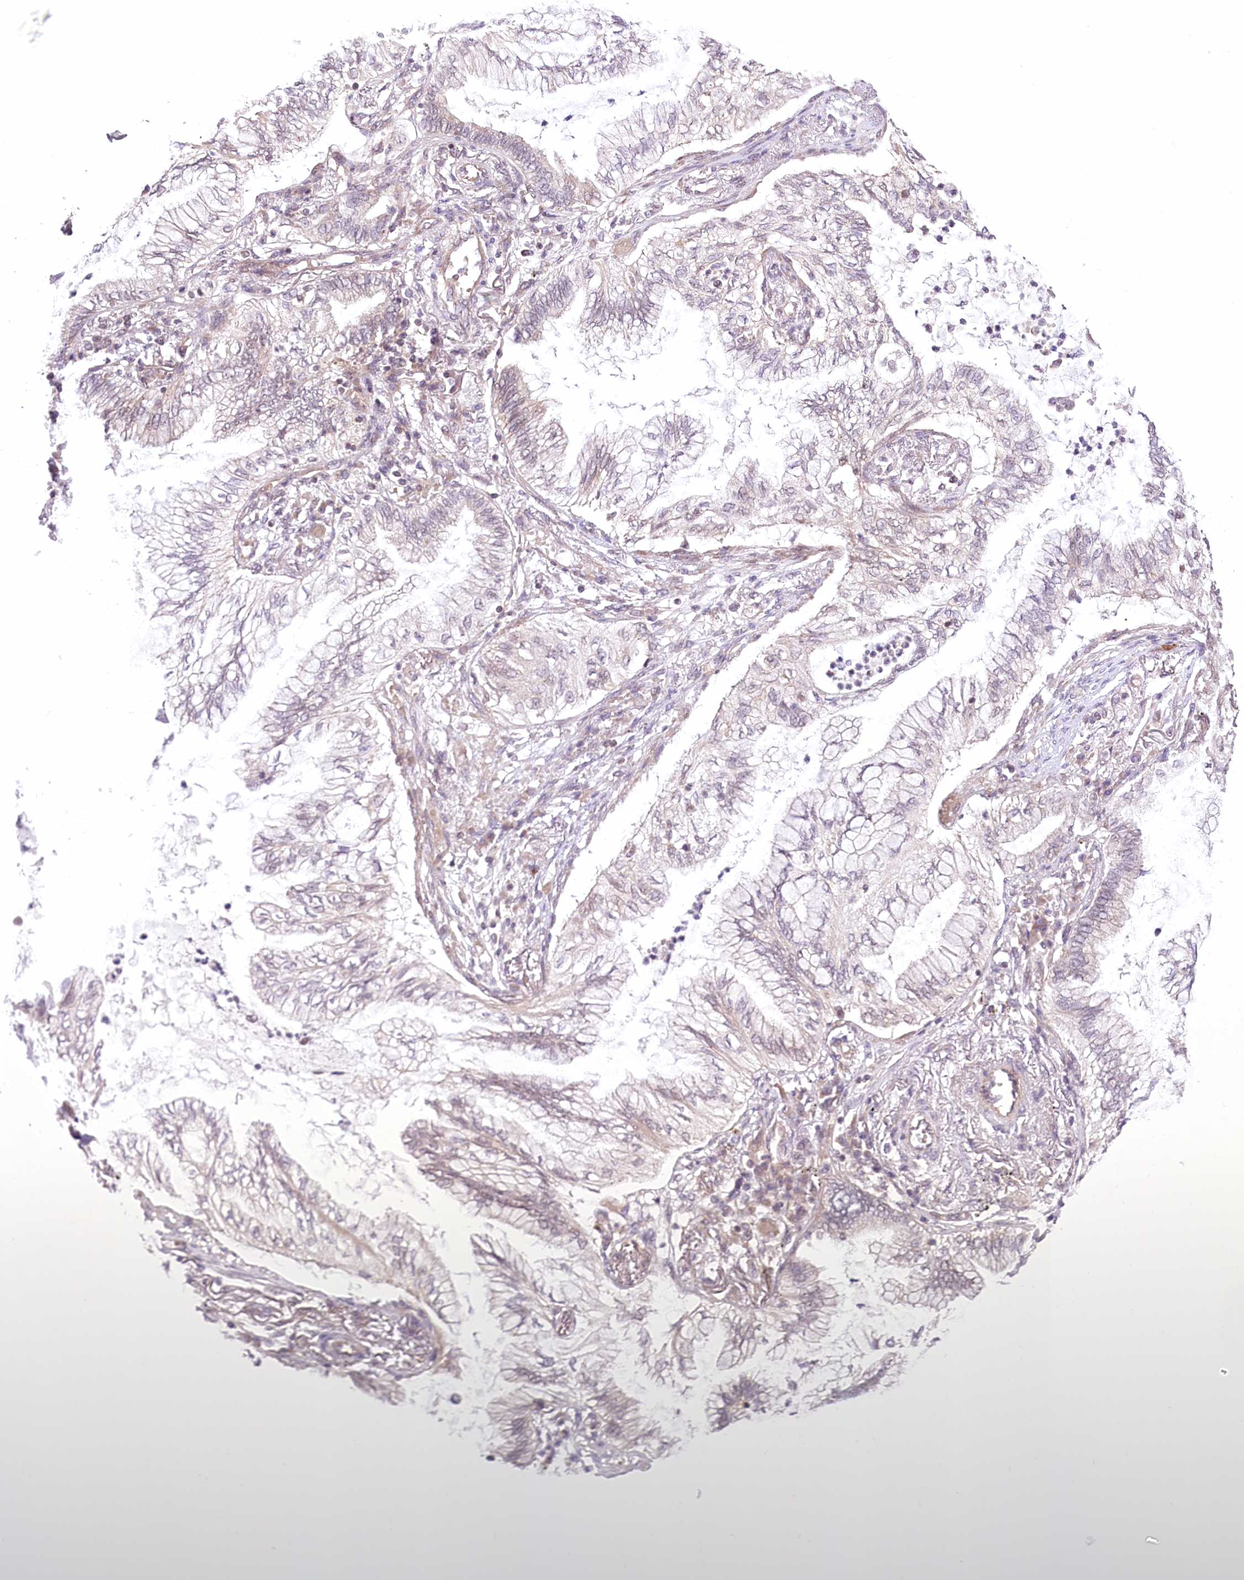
{"staining": {"intensity": "negative", "quantity": "none", "location": "none"}, "tissue": "lung cancer", "cell_type": "Tumor cells", "image_type": "cancer", "snomed": [{"axis": "morphology", "description": "Adenocarcinoma, NOS"}, {"axis": "topography", "description": "Lung"}], "caption": "An immunohistochemistry histopathology image of lung adenocarcinoma is shown. There is no staining in tumor cells of lung adenocarcinoma.", "gene": "ZMAT2", "patient": {"sex": "female", "age": 70}}